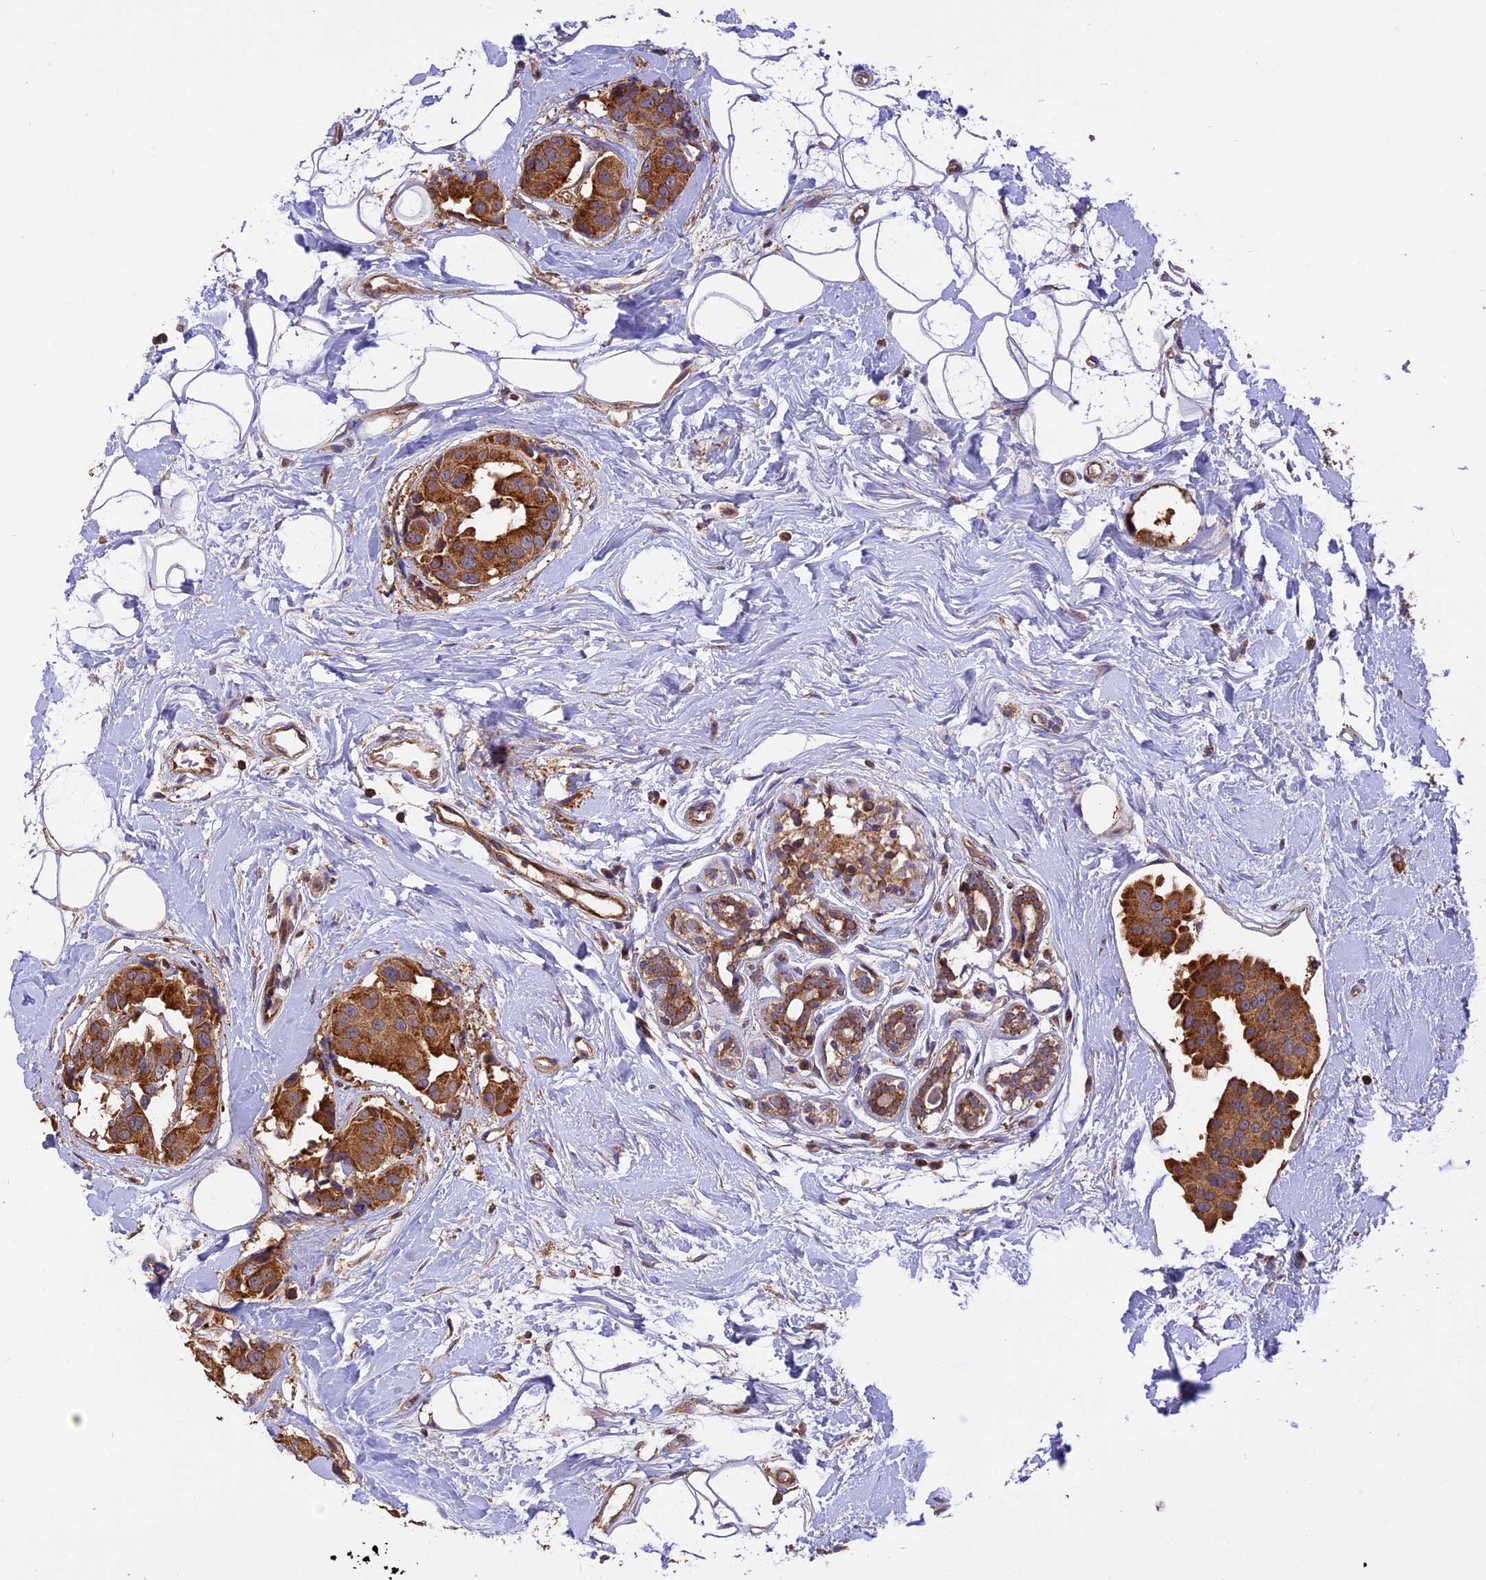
{"staining": {"intensity": "strong", "quantity": ">75%", "location": "cytoplasmic/membranous"}, "tissue": "breast cancer", "cell_type": "Tumor cells", "image_type": "cancer", "snomed": [{"axis": "morphology", "description": "Normal tissue, NOS"}, {"axis": "morphology", "description": "Duct carcinoma"}, {"axis": "topography", "description": "Breast"}], "caption": "Immunohistochemistry histopathology image of breast cancer (intraductal carcinoma) stained for a protein (brown), which displays high levels of strong cytoplasmic/membranous staining in about >75% of tumor cells.", "gene": "PEX3", "patient": {"sex": "female", "age": 39}}